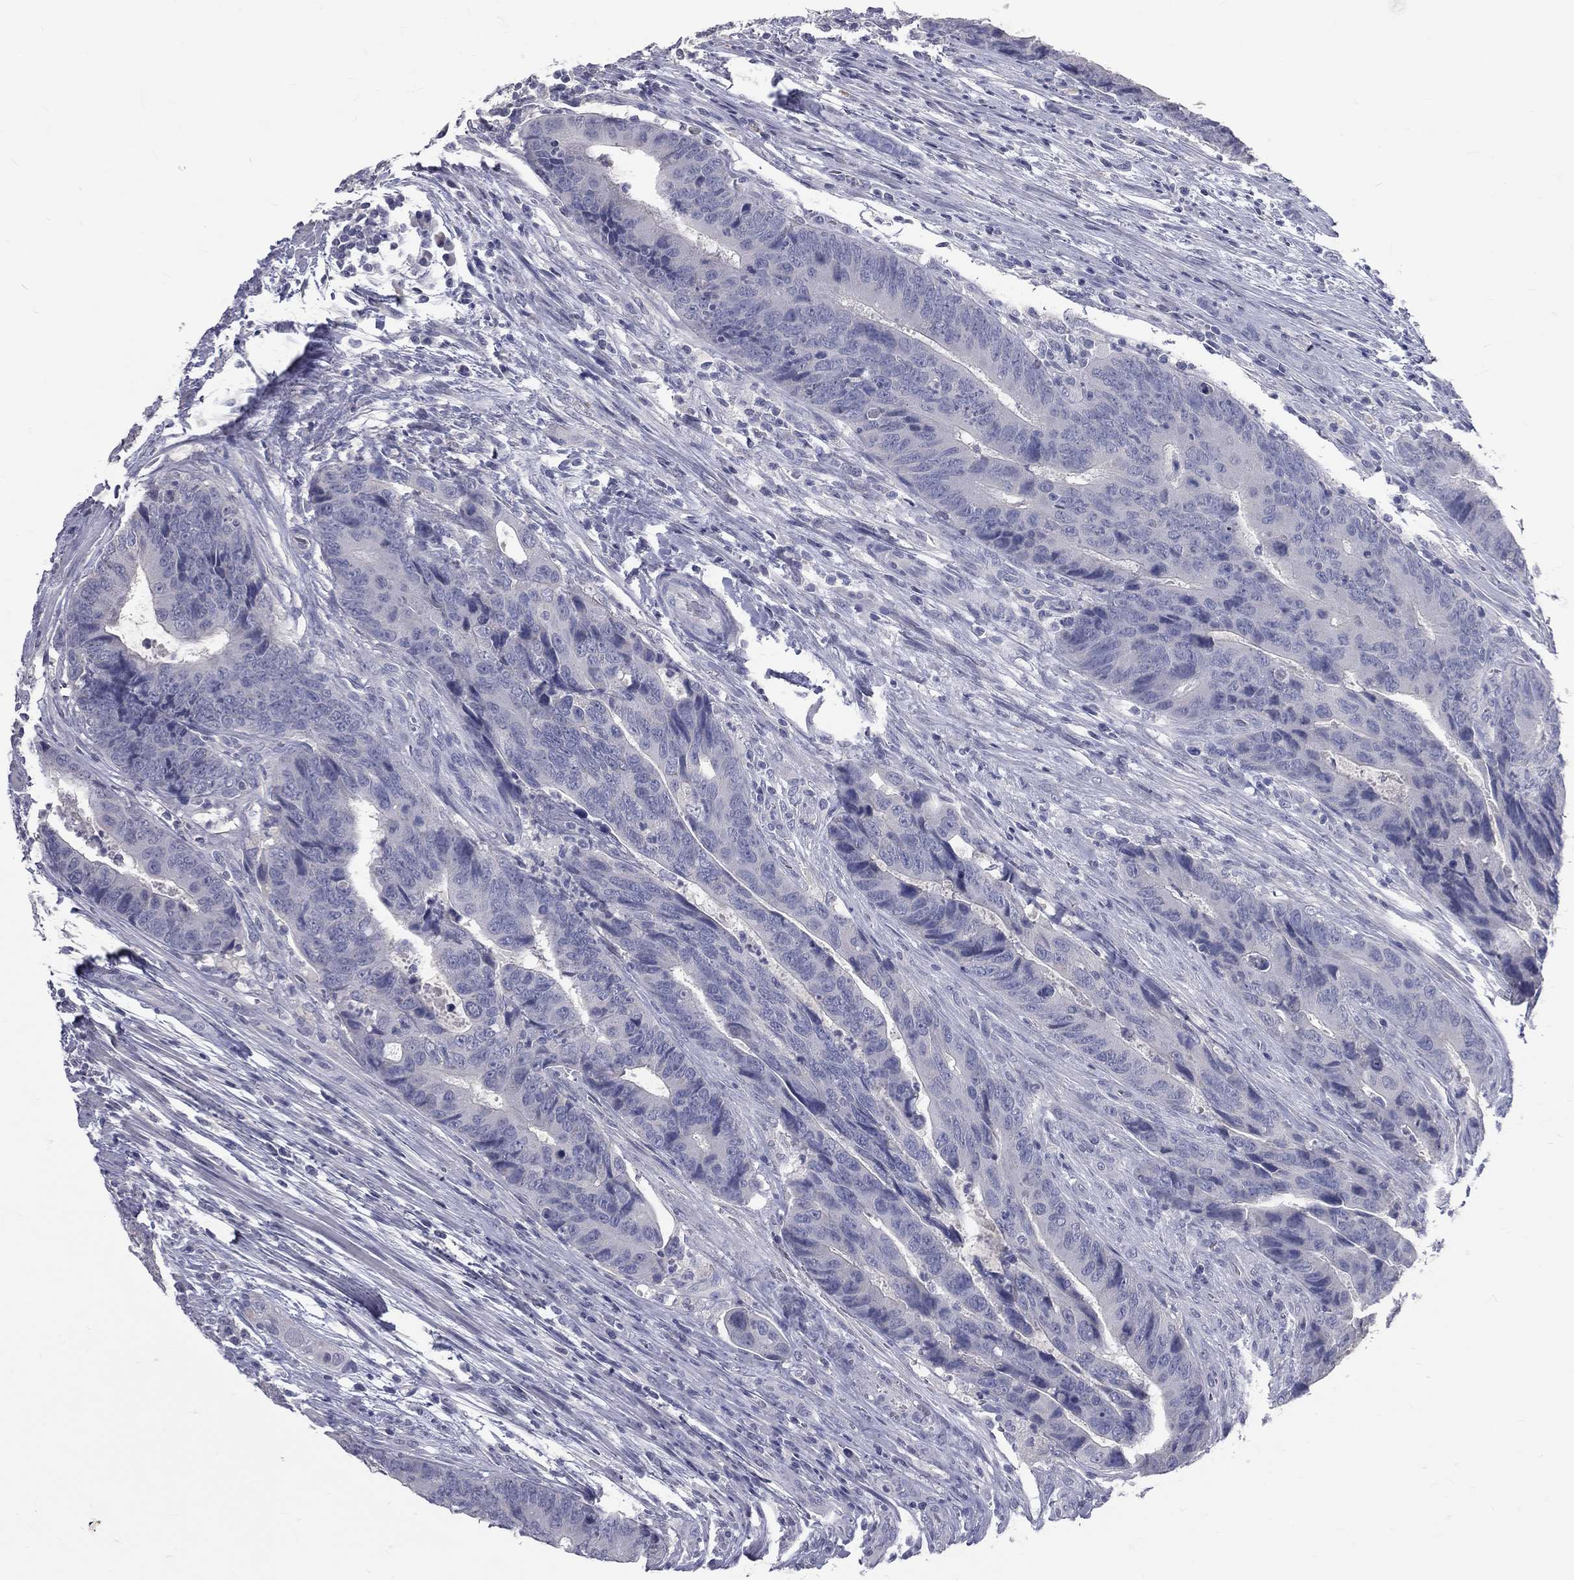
{"staining": {"intensity": "negative", "quantity": "none", "location": "none"}, "tissue": "colorectal cancer", "cell_type": "Tumor cells", "image_type": "cancer", "snomed": [{"axis": "morphology", "description": "Adenocarcinoma, NOS"}, {"axis": "topography", "description": "Colon"}], "caption": "DAB (3,3'-diaminobenzidine) immunohistochemical staining of human colorectal adenocarcinoma displays no significant positivity in tumor cells.", "gene": "TFPI2", "patient": {"sex": "female", "age": 56}}